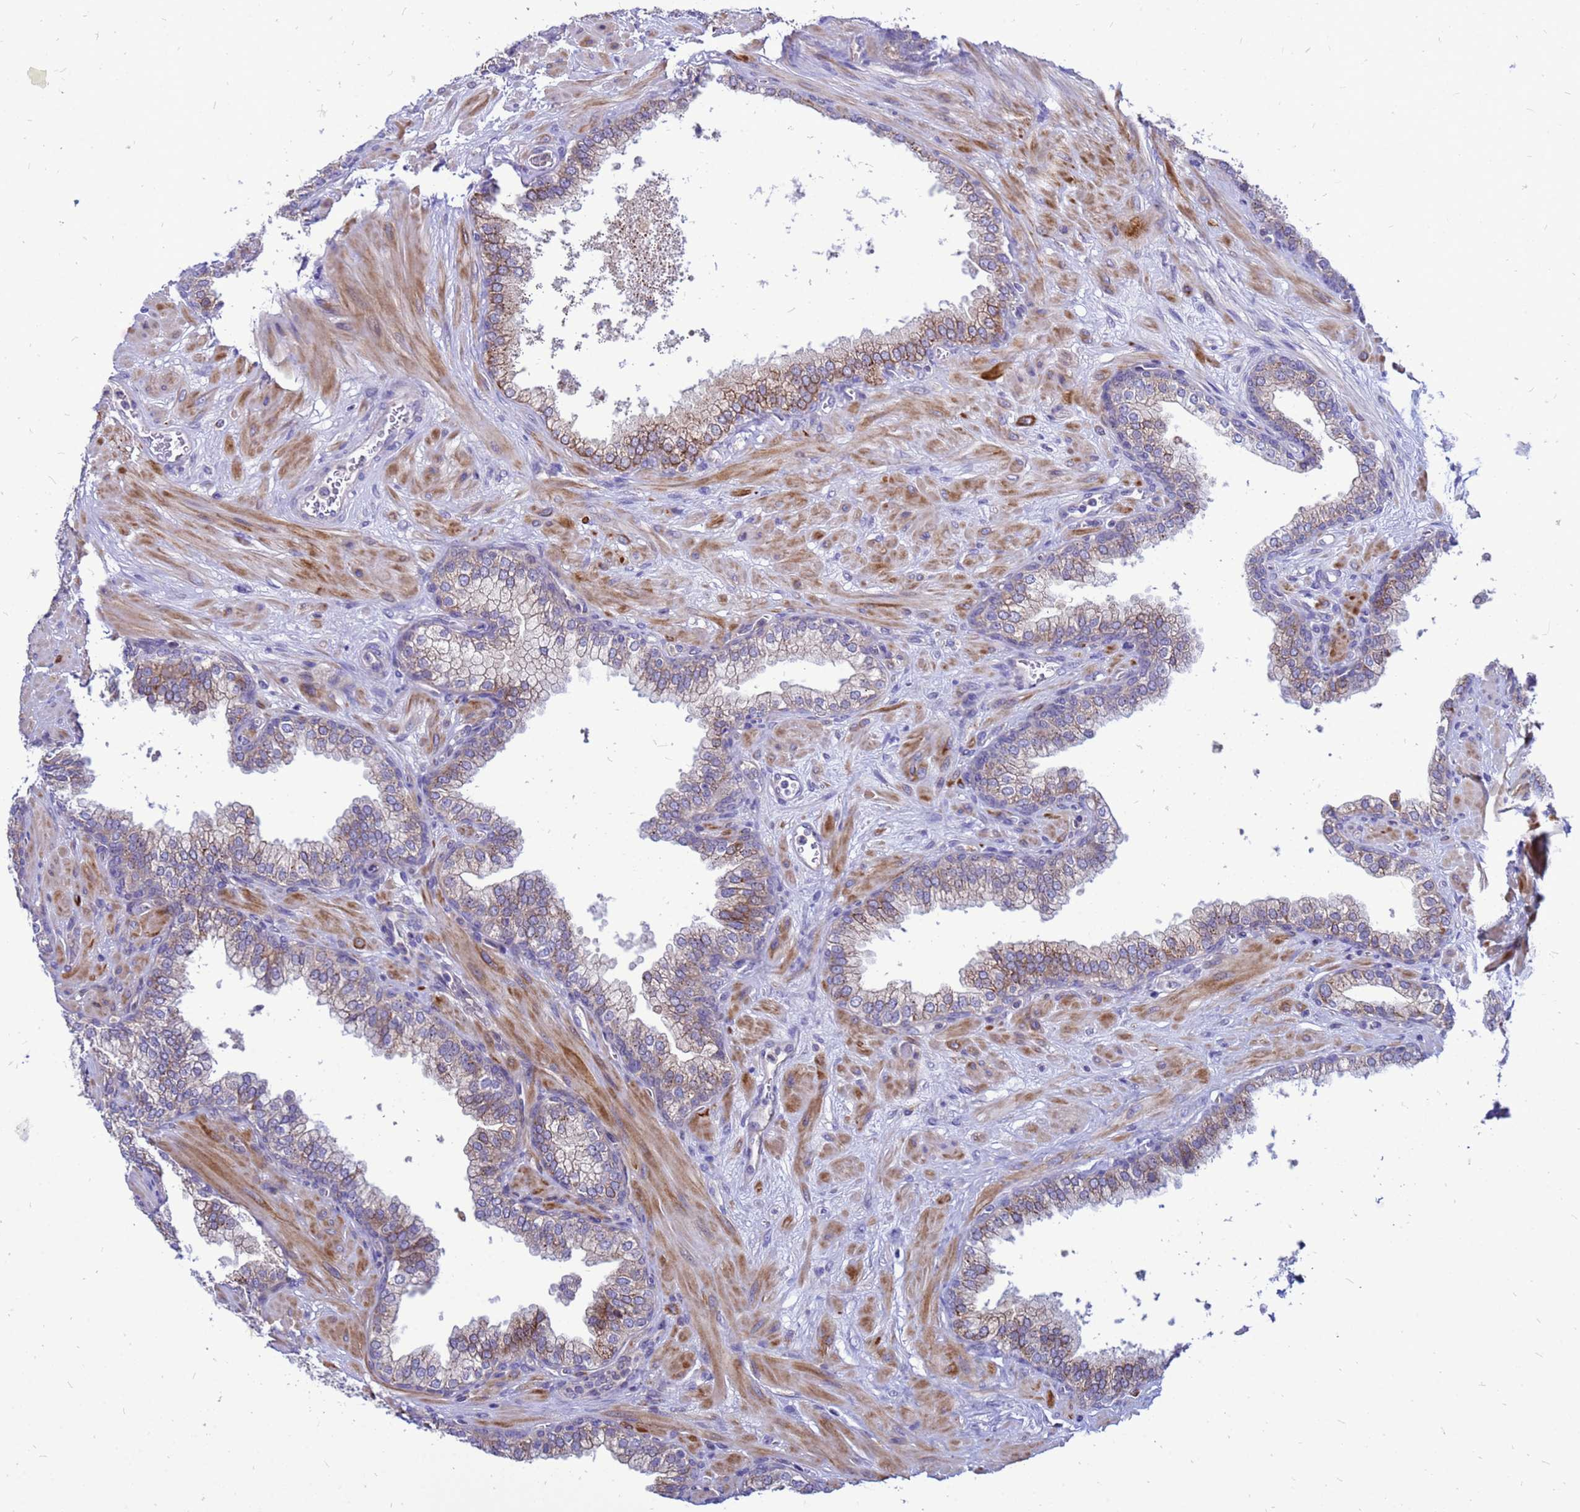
{"staining": {"intensity": "moderate", "quantity": "25%-75%", "location": "cytoplasmic/membranous"}, "tissue": "prostate", "cell_type": "Glandular cells", "image_type": "normal", "snomed": [{"axis": "morphology", "description": "Normal tissue, NOS"}, {"axis": "topography", "description": "Prostate"}], "caption": "Protein staining of normal prostate shows moderate cytoplasmic/membranous positivity in about 25%-75% of glandular cells. (IHC, brightfield microscopy, high magnification).", "gene": "FHIP1A", "patient": {"sex": "male", "age": 60}}